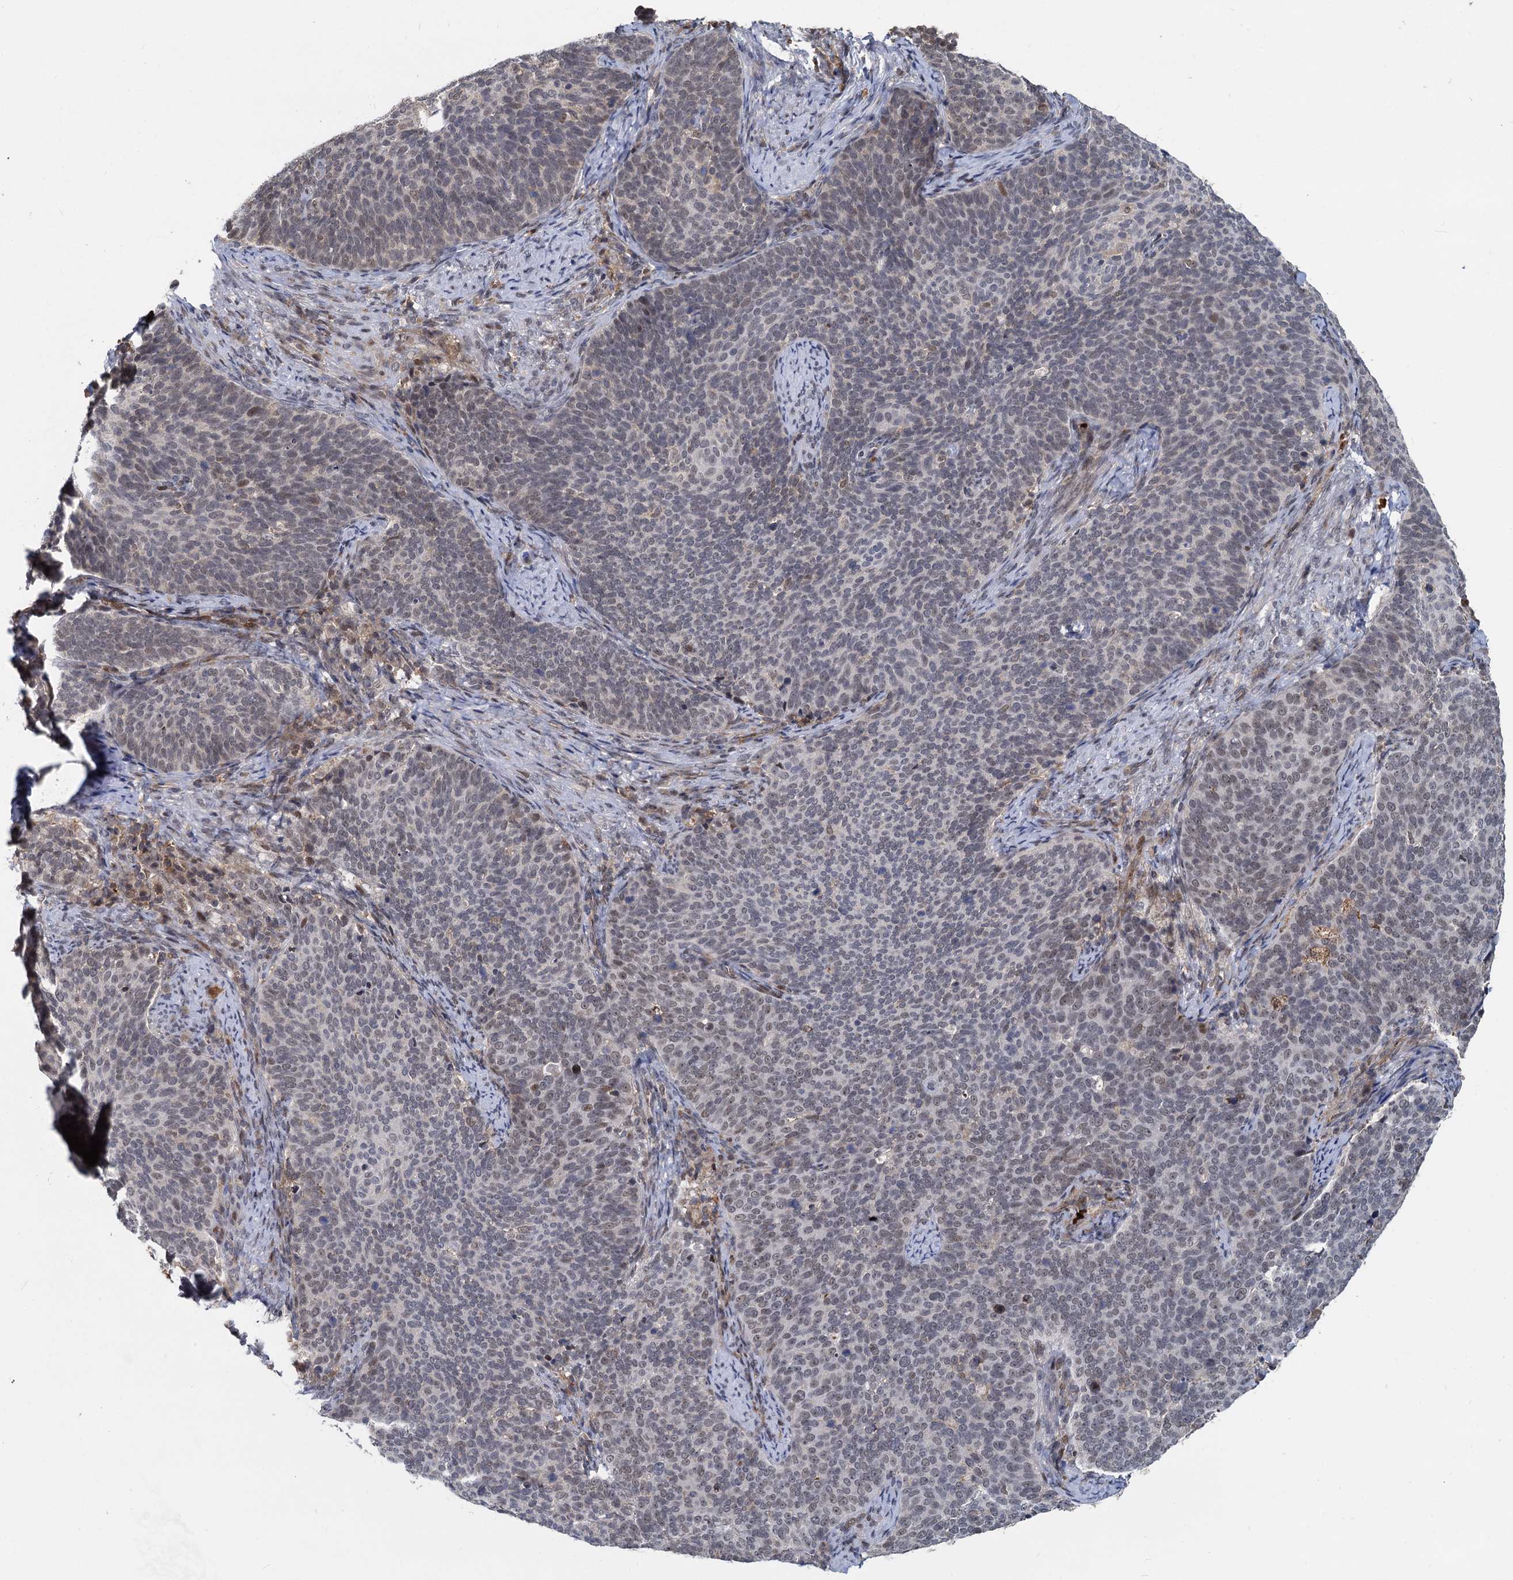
{"staining": {"intensity": "weak", "quantity": "25%-75%", "location": "nuclear"}, "tissue": "cervical cancer", "cell_type": "Tumor cells", "image_type": "cancer", "snomed": [{"axis": "morphology", "description": "Normal tissue, NOS"}, {"axis": "morphology", "description": "Squamous cell carcinoma, NOS"}, {"axis": "topography", "description": "Cervix"}], "caption": "Immunohistochemistry (IHC) photomicrograph of neoplastic tissue: cervical cancer stained using immunohistochemistry shows low levels of weak protein expression localized specifically in the nuclear of tumor cells, appearing as a nuclear brown color.", "gene": "FANCI", "patient": {"sex": "female", "age": 39}}